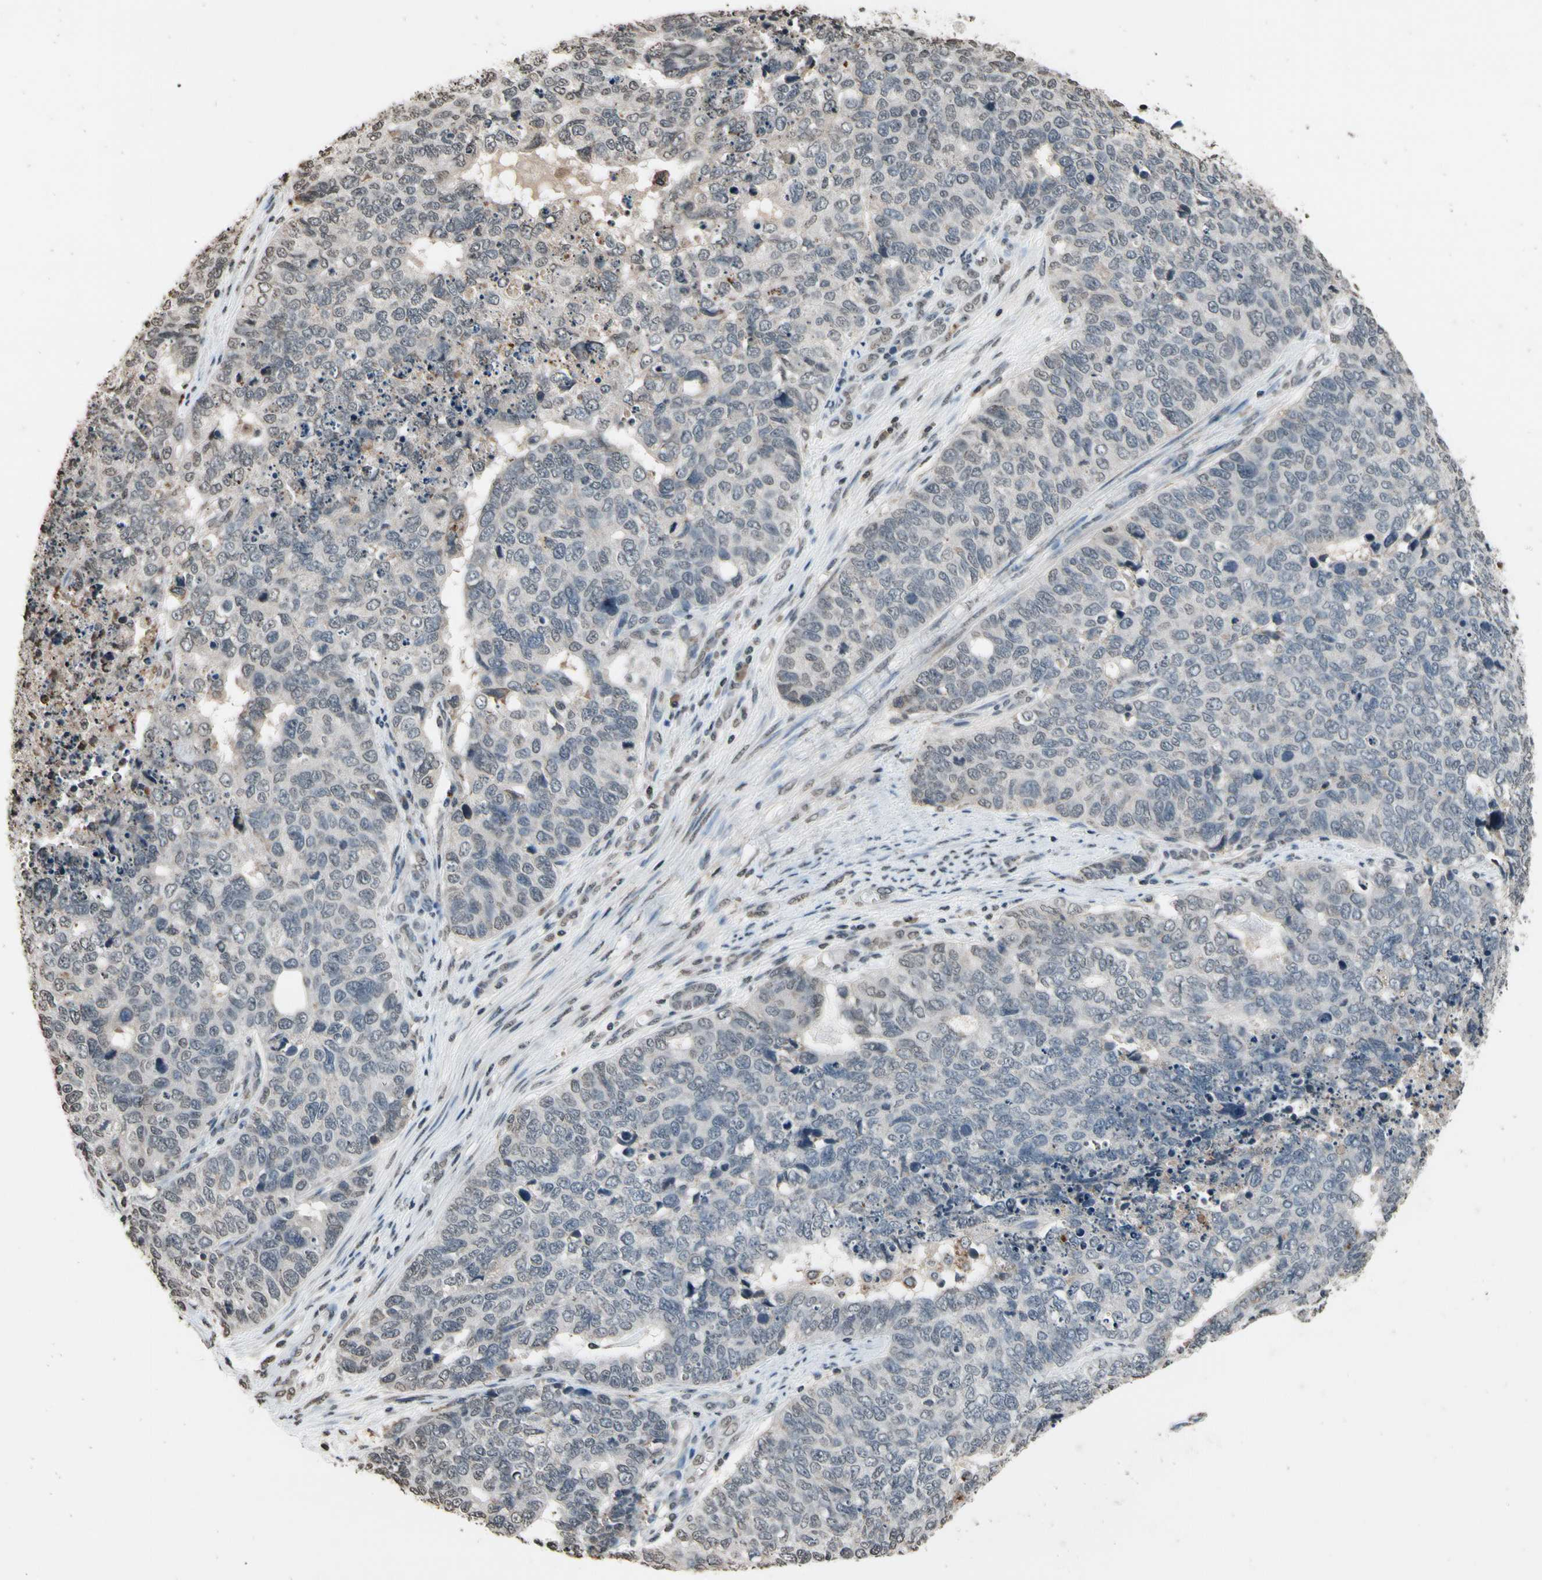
{"staining": {"intensity": "negative", "quantity": "none", "location": "none"}, "tissue": "cervical cancer", "cell_type": "Tumor cells", "image_type": "cancer", "snomed": [{"axis": "morphology", "description": "Squamous cell carcinoma, NOS"}, {"axis": "topography", "description": "Cervix"}], "caption": "Immunohistochemical staining of cervical cancer demonstrates no significant positivity in tumor cells.", "gene": "HIPK2", "patient": {"sex": "female", "age": 63}}